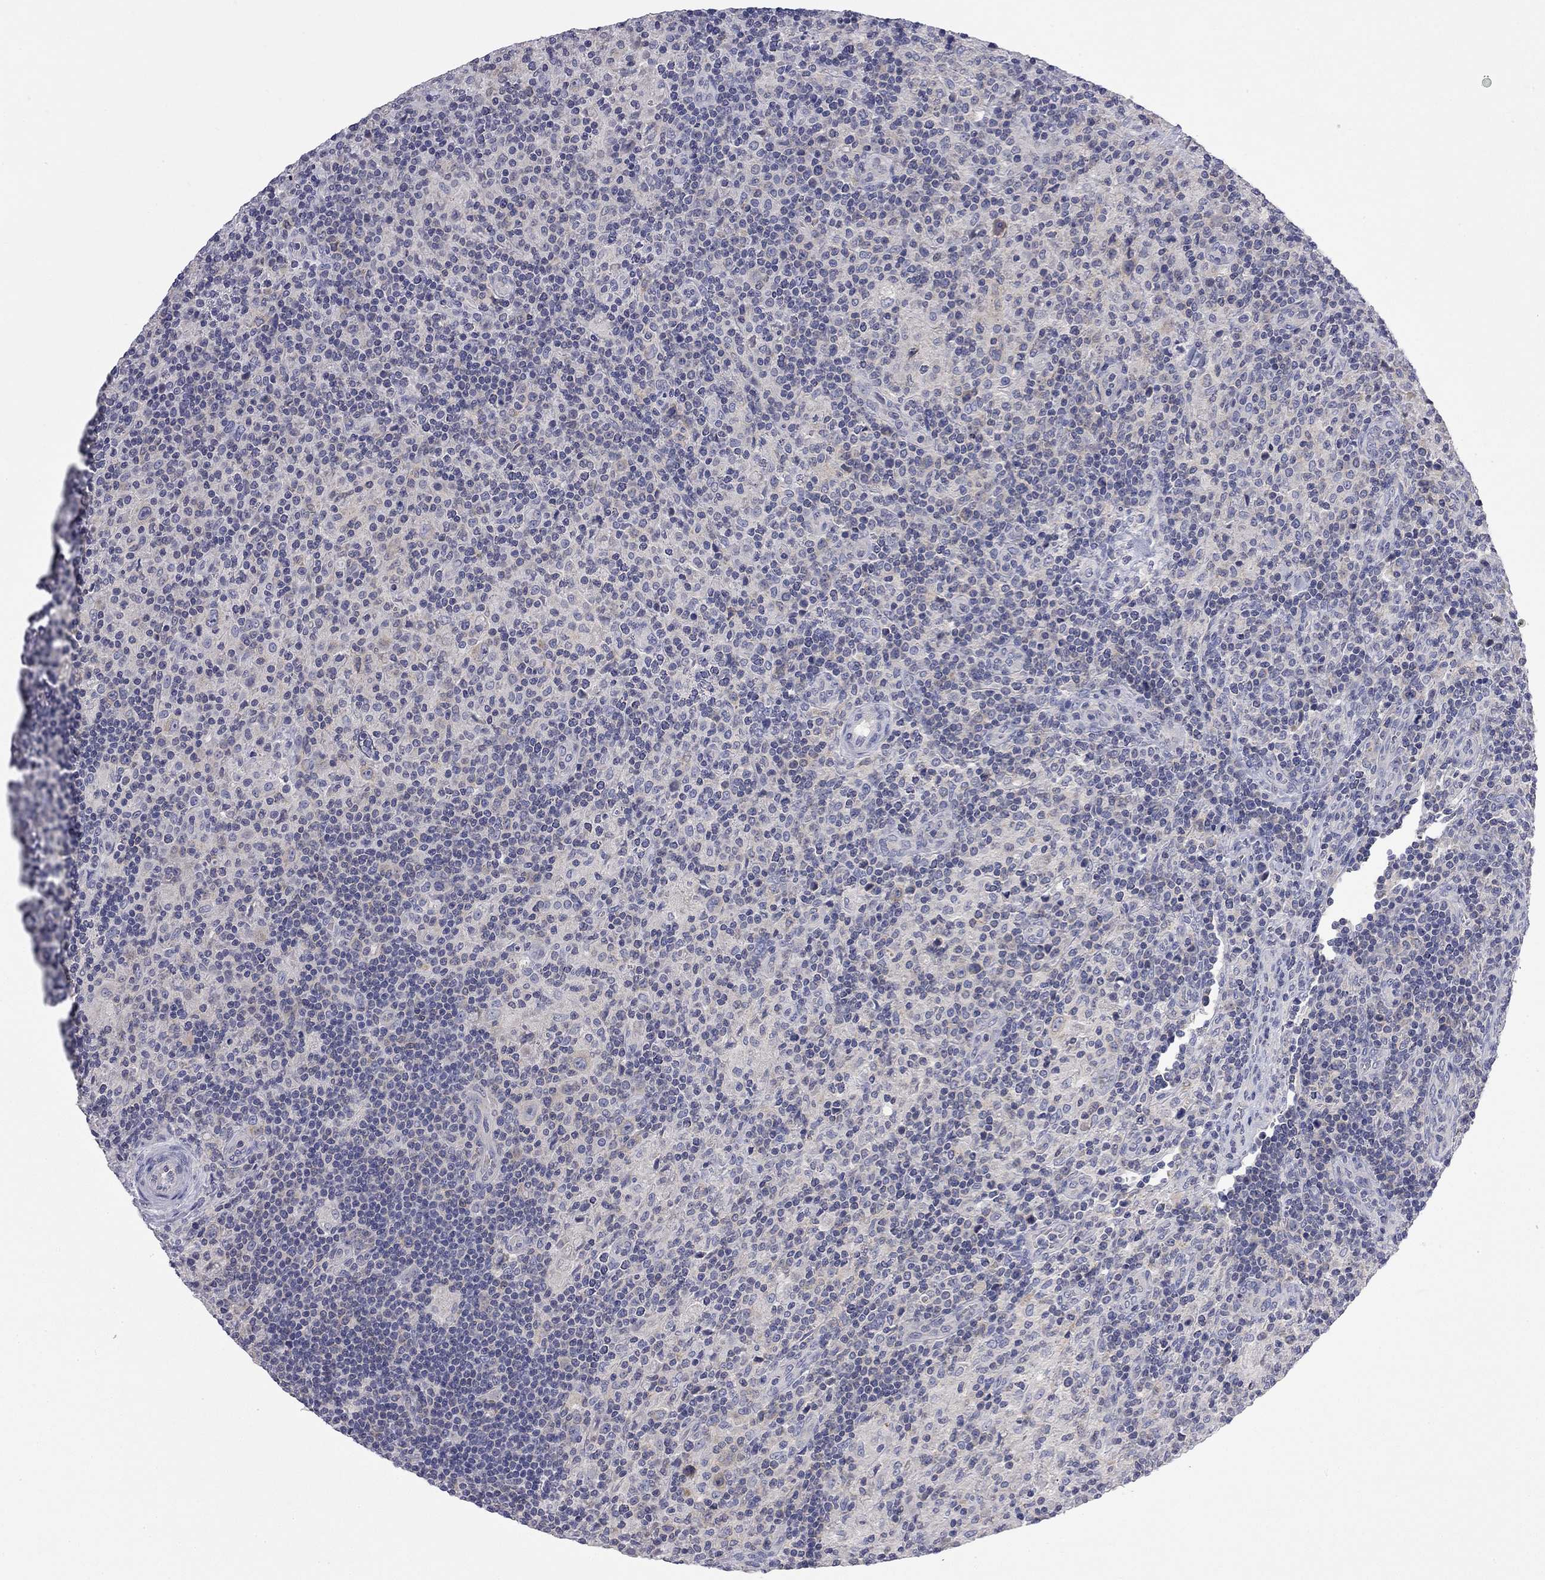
{"staining": {"intensity": "negative", "quantity": "none", "location": "none"}, "tissue": "lymphoma", "cell_type": "Tumor cells", "image_type": "cancer", "snomed": [{"axis": "morphology", "description": "Hodgkin's disease, NOS"}, {"axis": "topography", "description": "Lymph node"}], "caption": "A high-resolution photomicrograph shows immunohistochemistry staining of lymphoma, which displays no significant expression in tumor cells. Nuclei are stained in blue.", "gene": "ABCB4", "patient": {"sex": "male", "age": 70}}